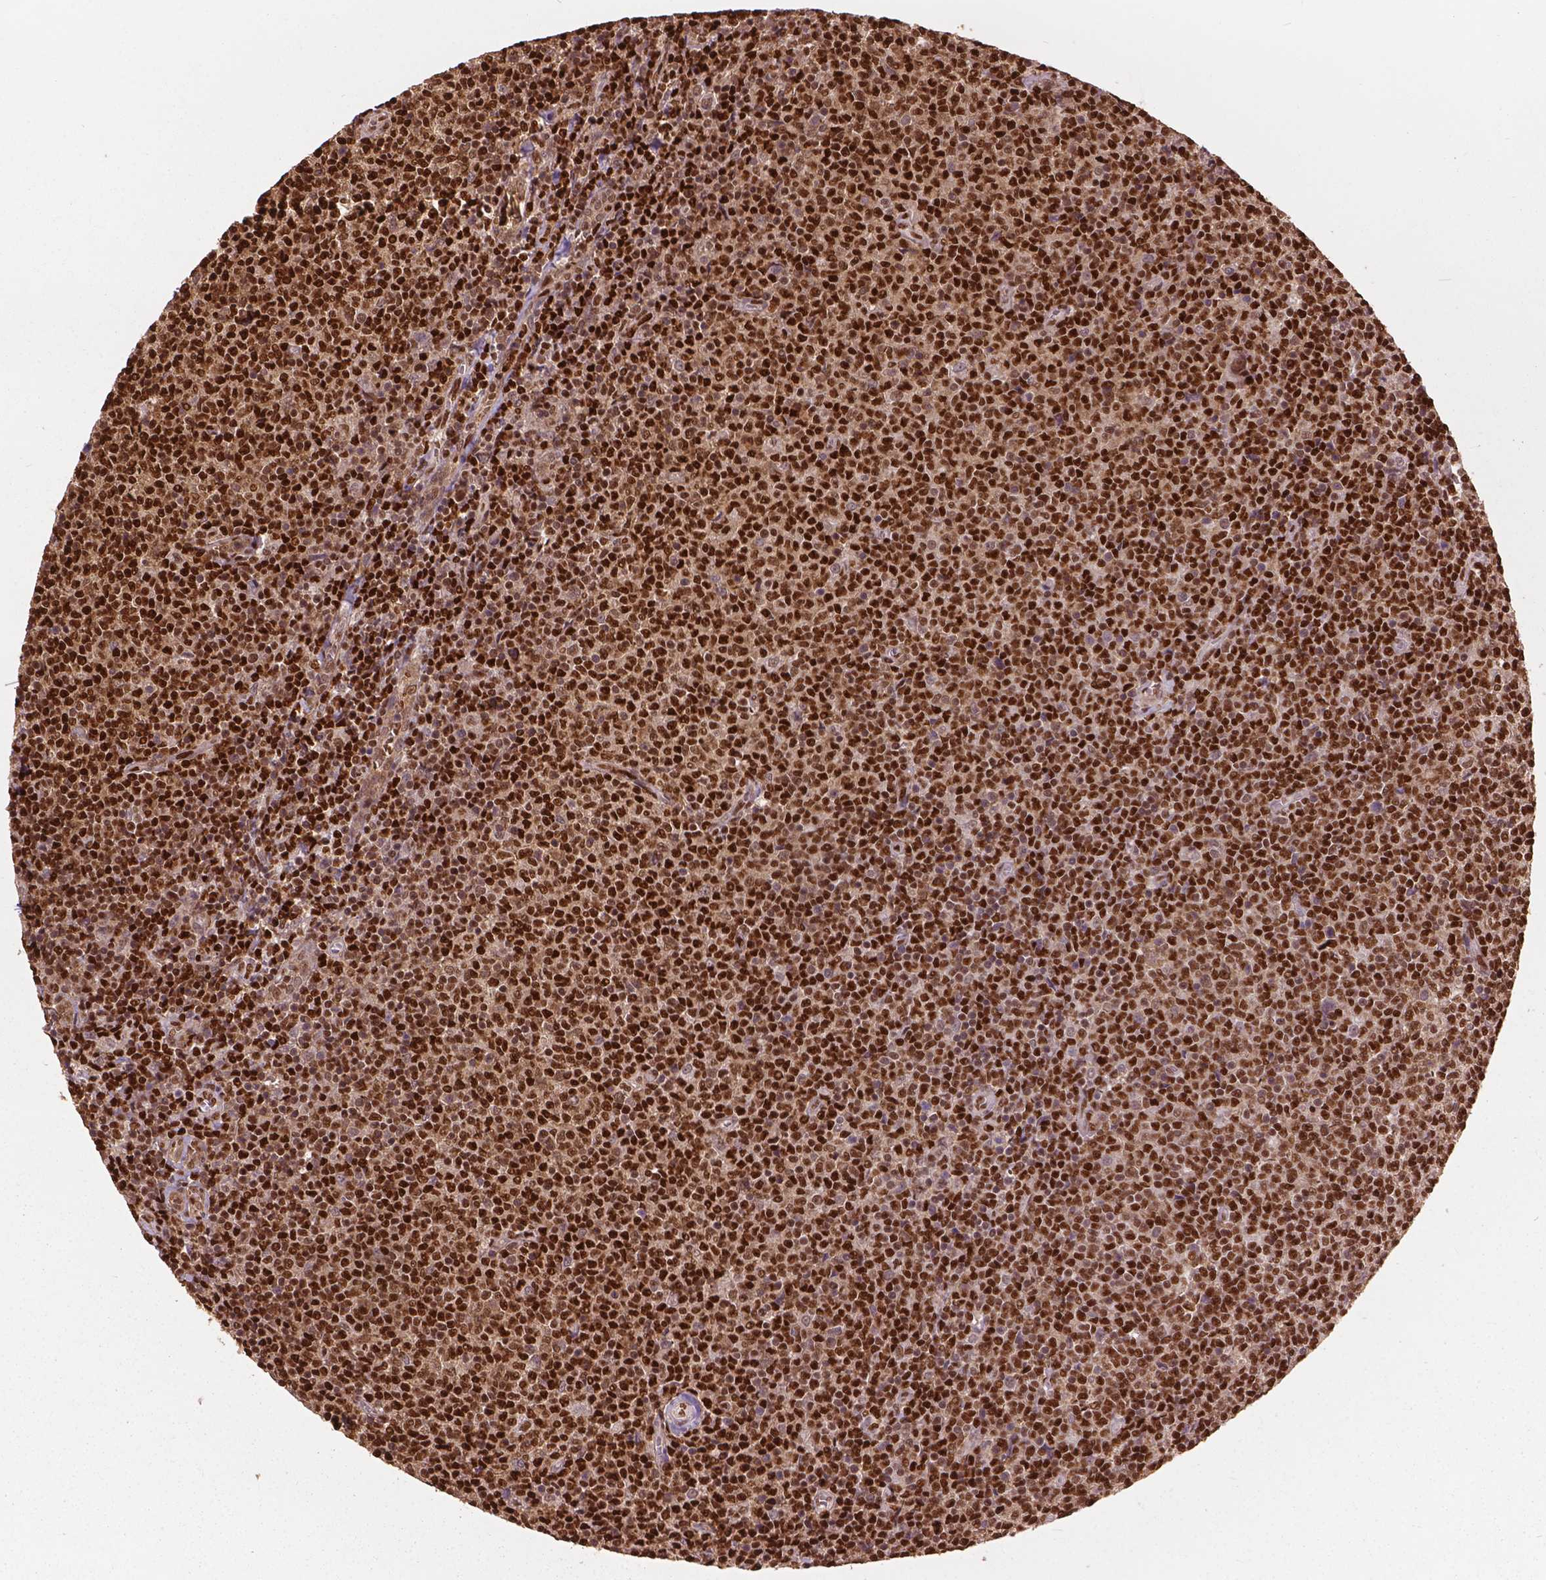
{"staining": {"intensity": "strong", "quantity": ">75%", "location": "nuclear"}, "tissue": "lymphoma", "cell_type": "Tumor cells", "image_type": "cancer", "snomed": [{"axis": "morphology", "description": "Malignant lymphoma, non-Hodgkin's type, Low grade"}, {"axis": "topography", "description": "Lymph node"}], "caption": "This is a photomicrograph of immunohistochemistry (IHC) staining of lymphoma, which shows strong staining in the nuclear of tumor cells.", "gene": "ANP32B", "patient": {"sex": "male", "age": 52}}